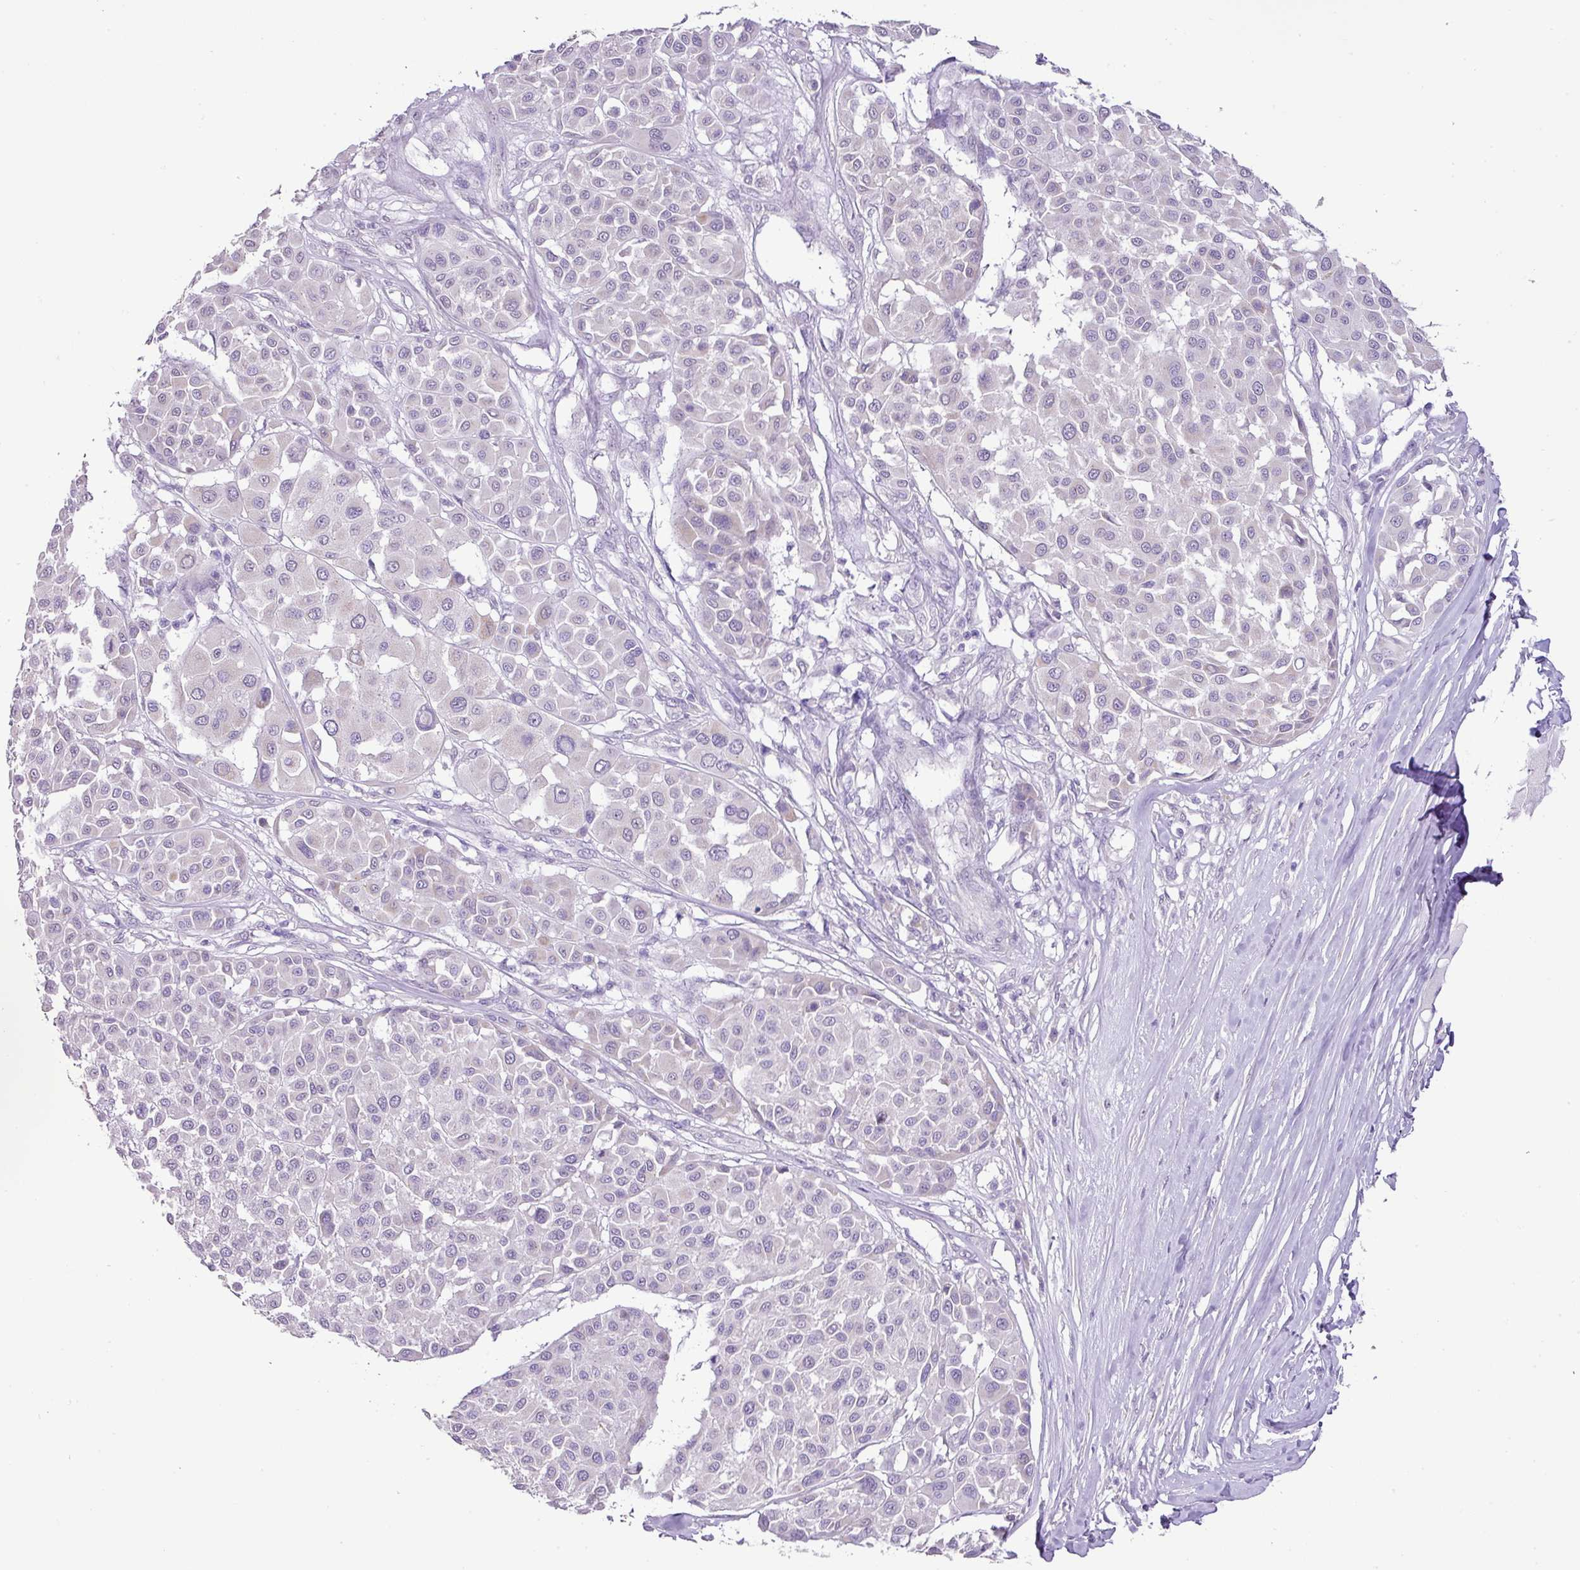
{"staining": {"intensity": "negative", "quantity": "none", "location": "none"}, "tissue": "melanoma", "cell_type": "Tumor cells", "image_type": "cancer", "snomed": [{"axis": "morphology", "description": "Malignant melanoma, Metastatic site"}, {"axis": "topography", "description": "Soft tissue"}], "caption": "DAB immunohistochemical staining of melanoma displays no significant expression in tumor cells.", "gene": "DIP2A", "patient": {"sex": "male", "age": 41}}